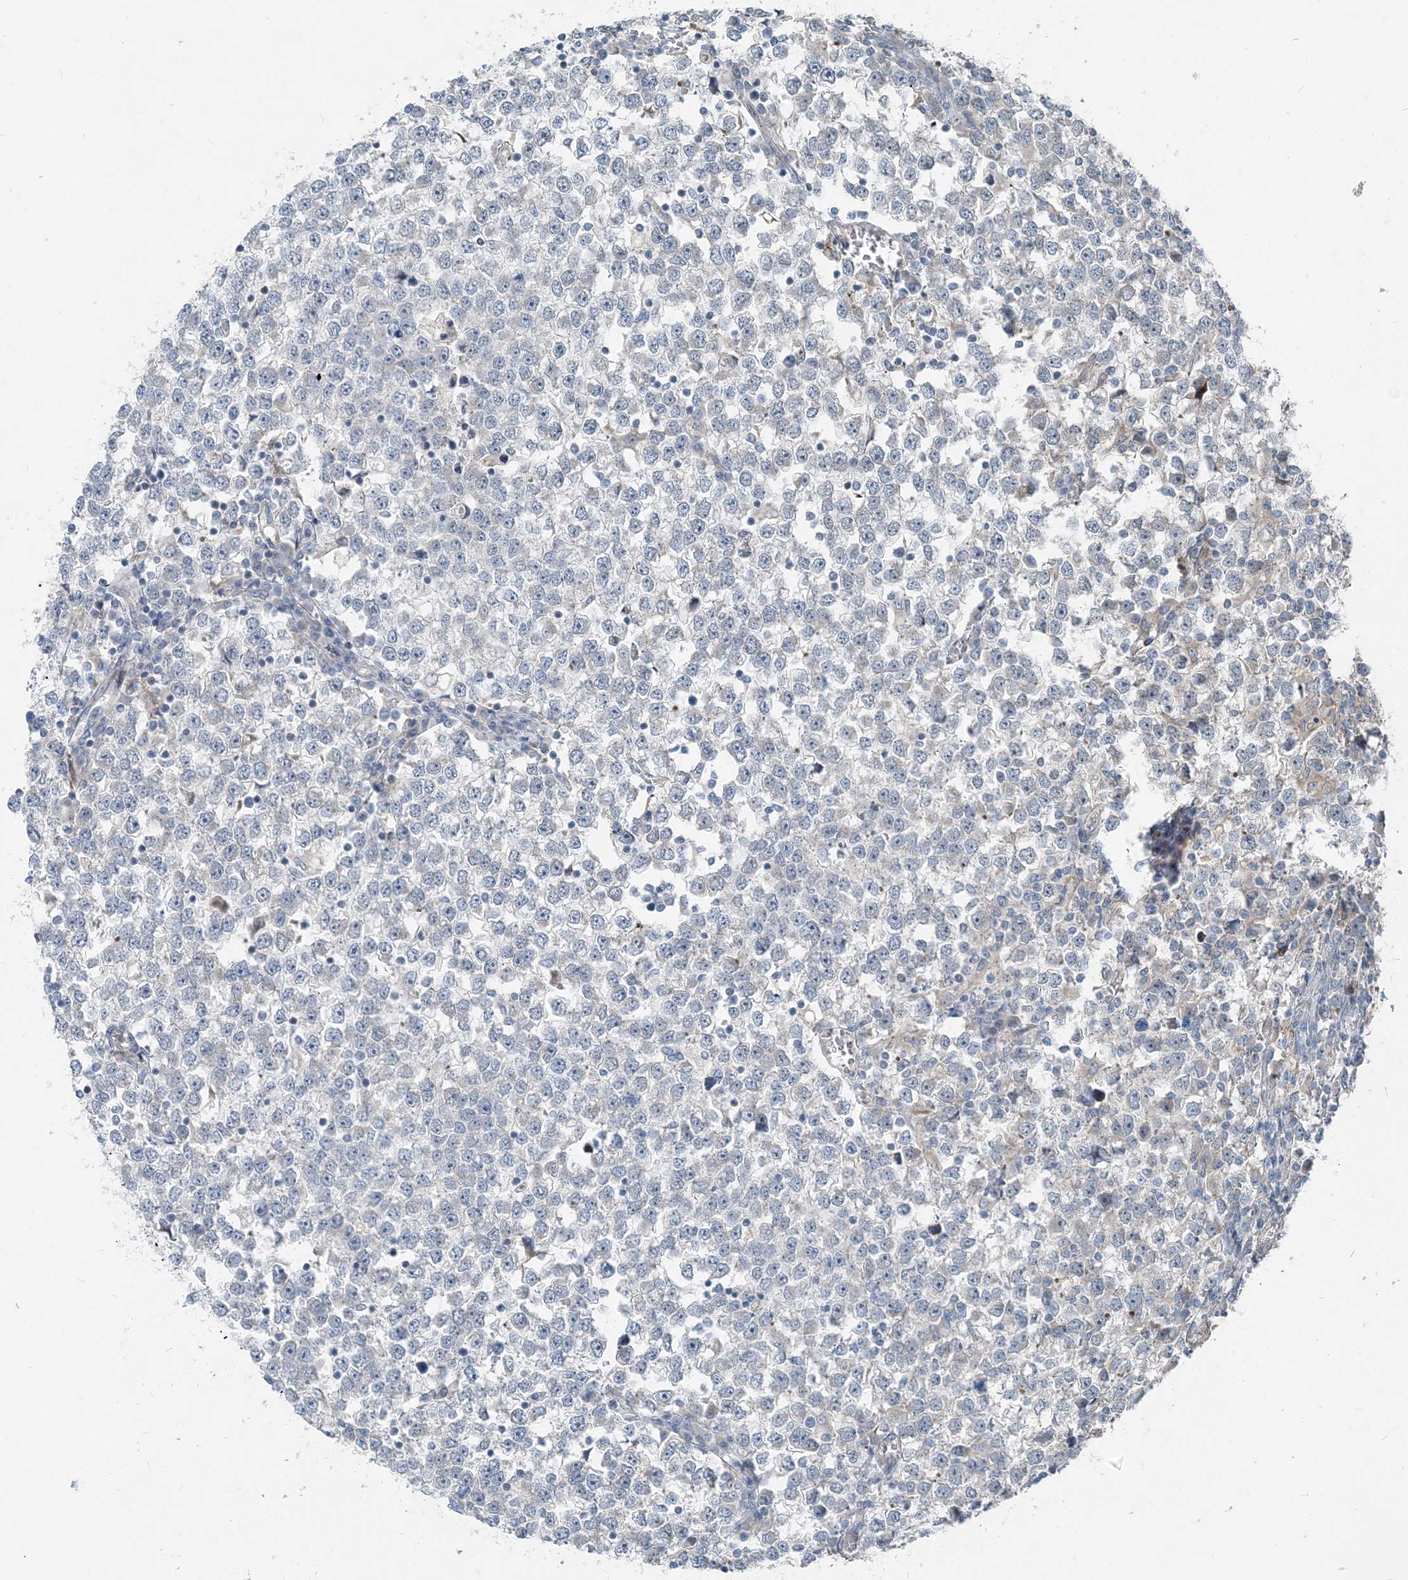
{"staining": {"intensity": "negative", "quantity": "none", "location": "none"}, "tissue": "testis cancer", "cell_type": "Tumor cells", "image_type": "cancer", "snomed": [{"axis": "morphology", "description": "Seminoma, NOS"}, {"axis": "topography", "description": "Testis"}], "caption": "High magnification brightfield microscopy of testis cancer stained with DAB (brown) and counterstained with hematoxylin (blue): tumor cells show no significant expression.", "gene": "INTU", "patient": {"sex": "male", "age": 65}}